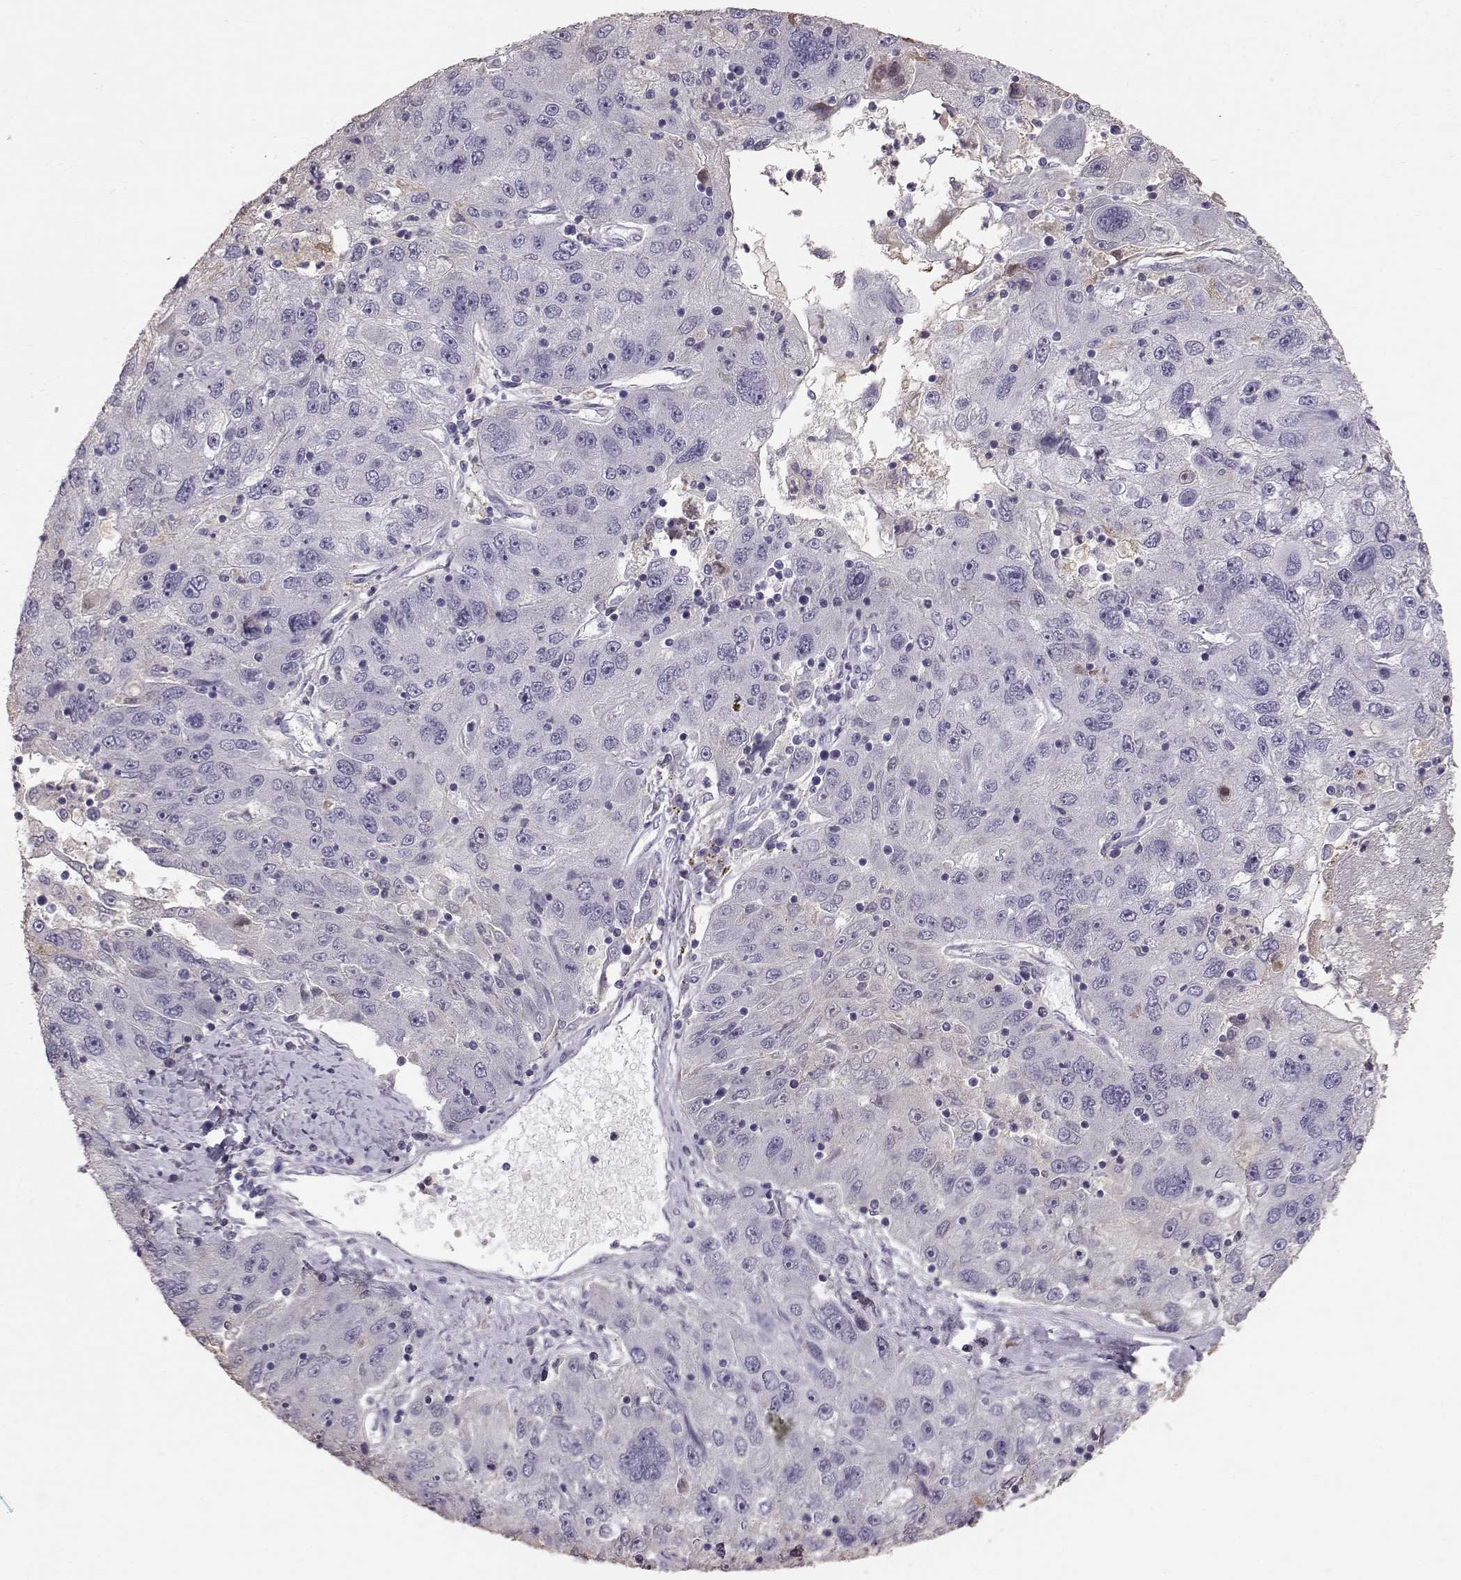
{"staining": {"intensity": "negative", "quantity": "none", "location": "none"}, "tissue": "stomach cancer", "cell_type": "Tumor cells", "image_type": "cancer", "snomed": [{"axis": "morphology", "description": "Adenocarcinoma, NOS"}, {"axis": "topography", "description": "Stomach"}], "caption": "IHC of adenocarcinoma (stomach) exhibits no expression in tumor cells.", "gene": "POU1F1", "patient": {"sex": "male", "age": 56}}